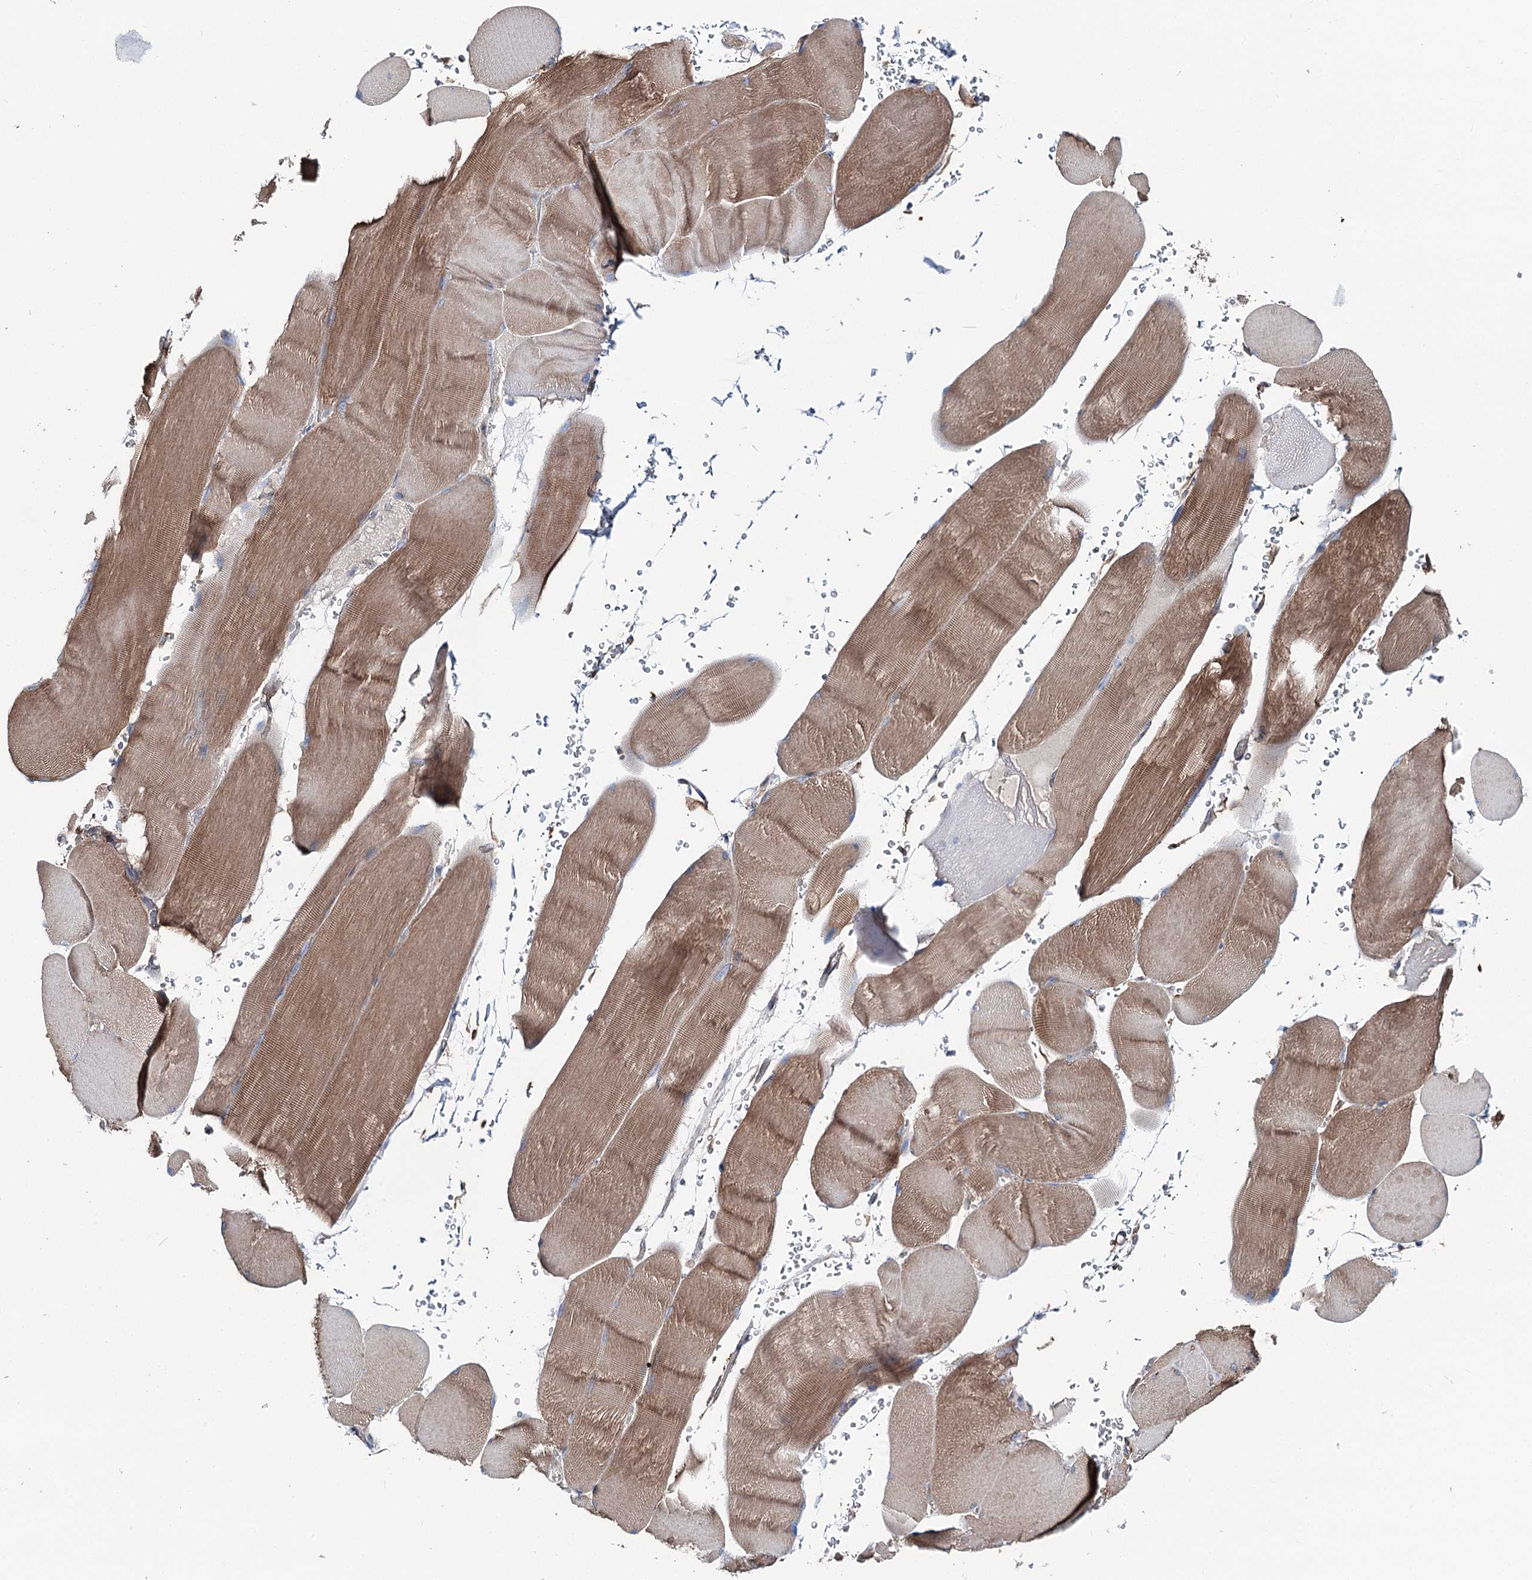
{"staining": {"intensity": "moderate", "quantity": "25%-75%", "location": "cytoplasmic/membranous"}, "tissue": "skeletal muscle", "cell_type": "Myocytes", "image_type": "normal", "snomed": [{"axis": "morphology", "description": "Normal tissue, NOS"}, {"axis": "topography", "description": "Skeletal muscle"}, {"axis": "topography", "description": "Head-Neck"}], "caption": "This image displays normal skeletal muscle stained with immunohistochemistry (IHC) to label a protein in brown. The cytoplasmic/membranous of myocytes show moderate positivity for the protein. Nuclei are counter-stained blue.", "gene": "MSANTD2", "patient": {"sex": "male", "age": 66}}